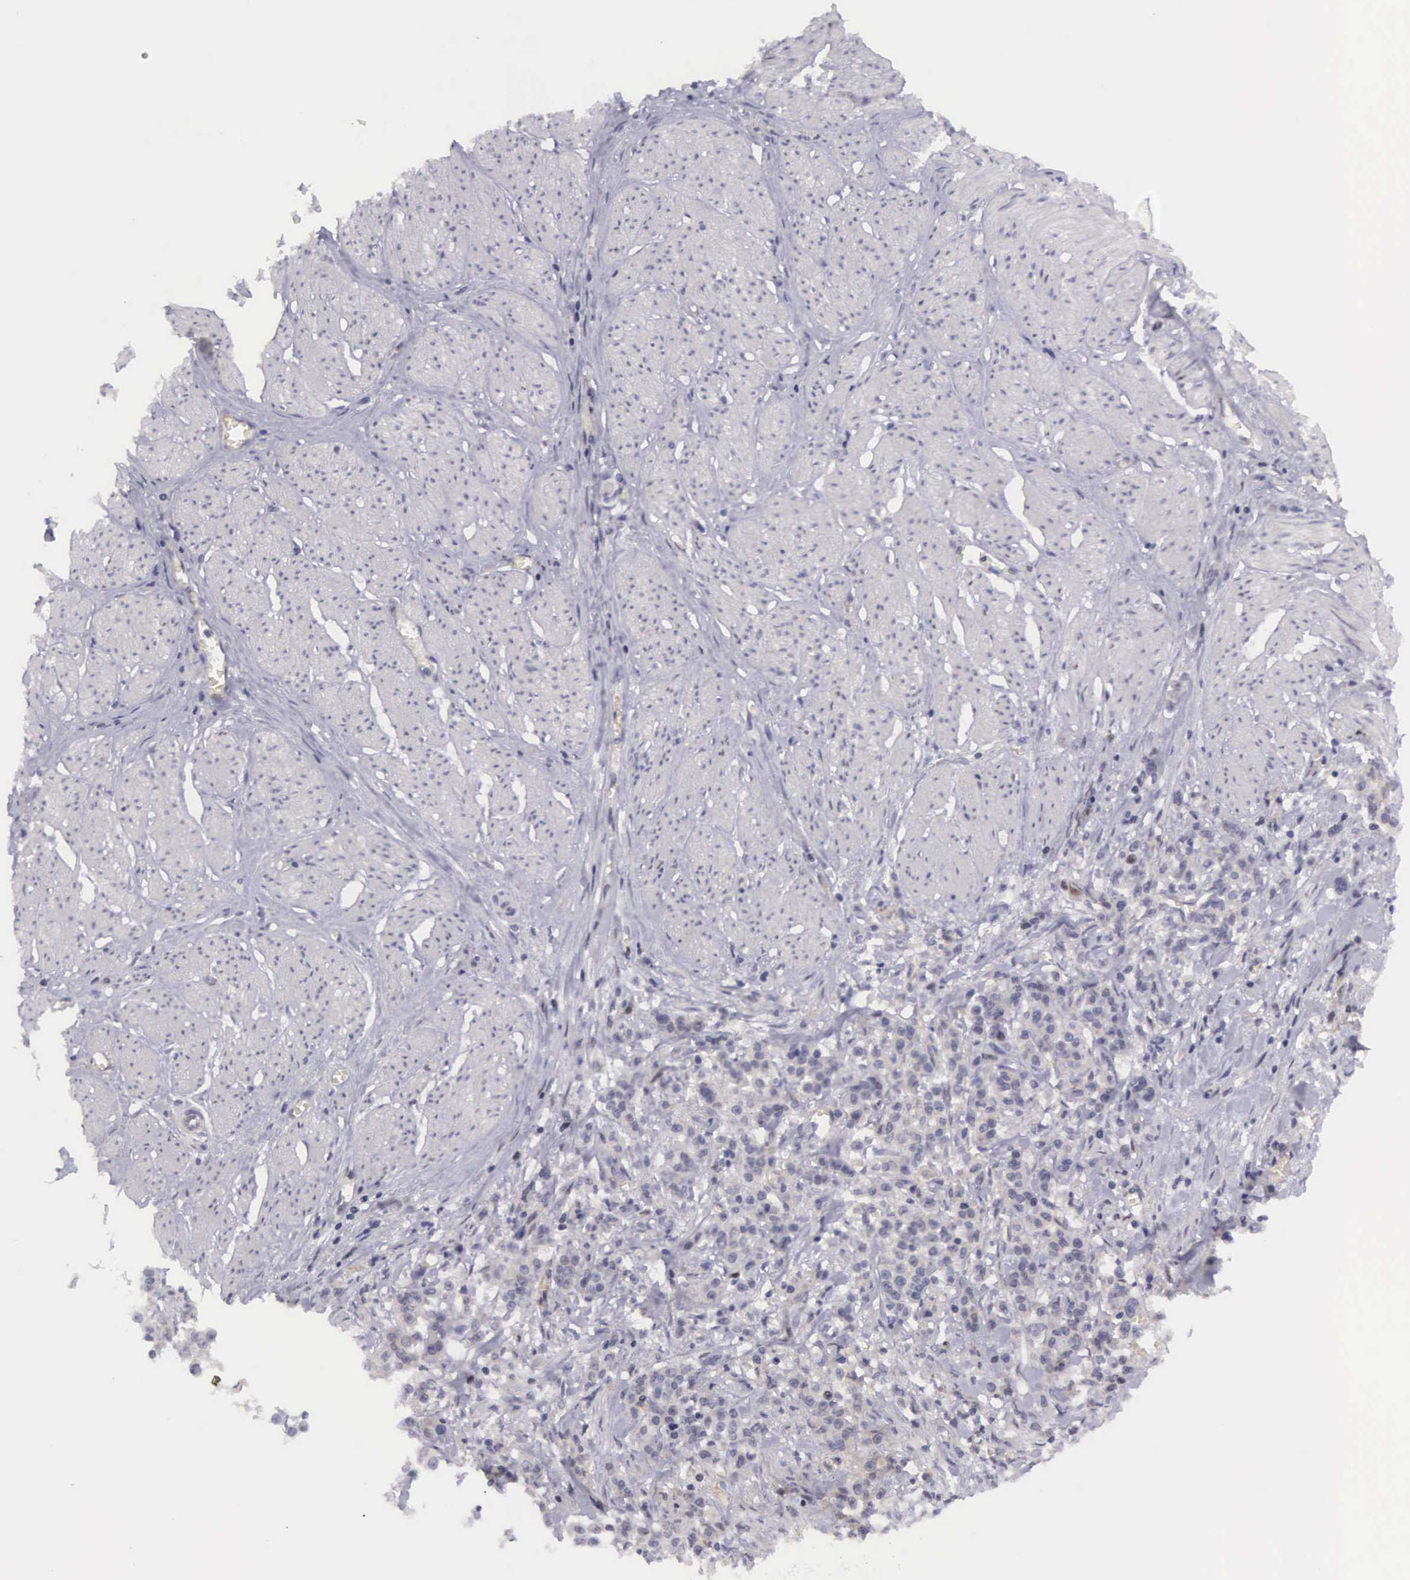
{"staining": {"intensity": "weak", "quantity": "<25%", "location": "cytoplasmic/membranous,nuclear"}, "tissue": "stomach cancer", "cell_type": "Tumor cells", "image_type": "cancer", "snomed": [{"axis": "morphology", "description": "Adenocarcinoma, NOS"}, {"axis": "topography", "description": "Stomach"}], "caption": "Immunohistochemical staining of human adenocarcinoma (stomach) demonstrates no significant expression in tumor cells.", "gene": "EMID1", "patient": {"sex": "male", "age": 72}}